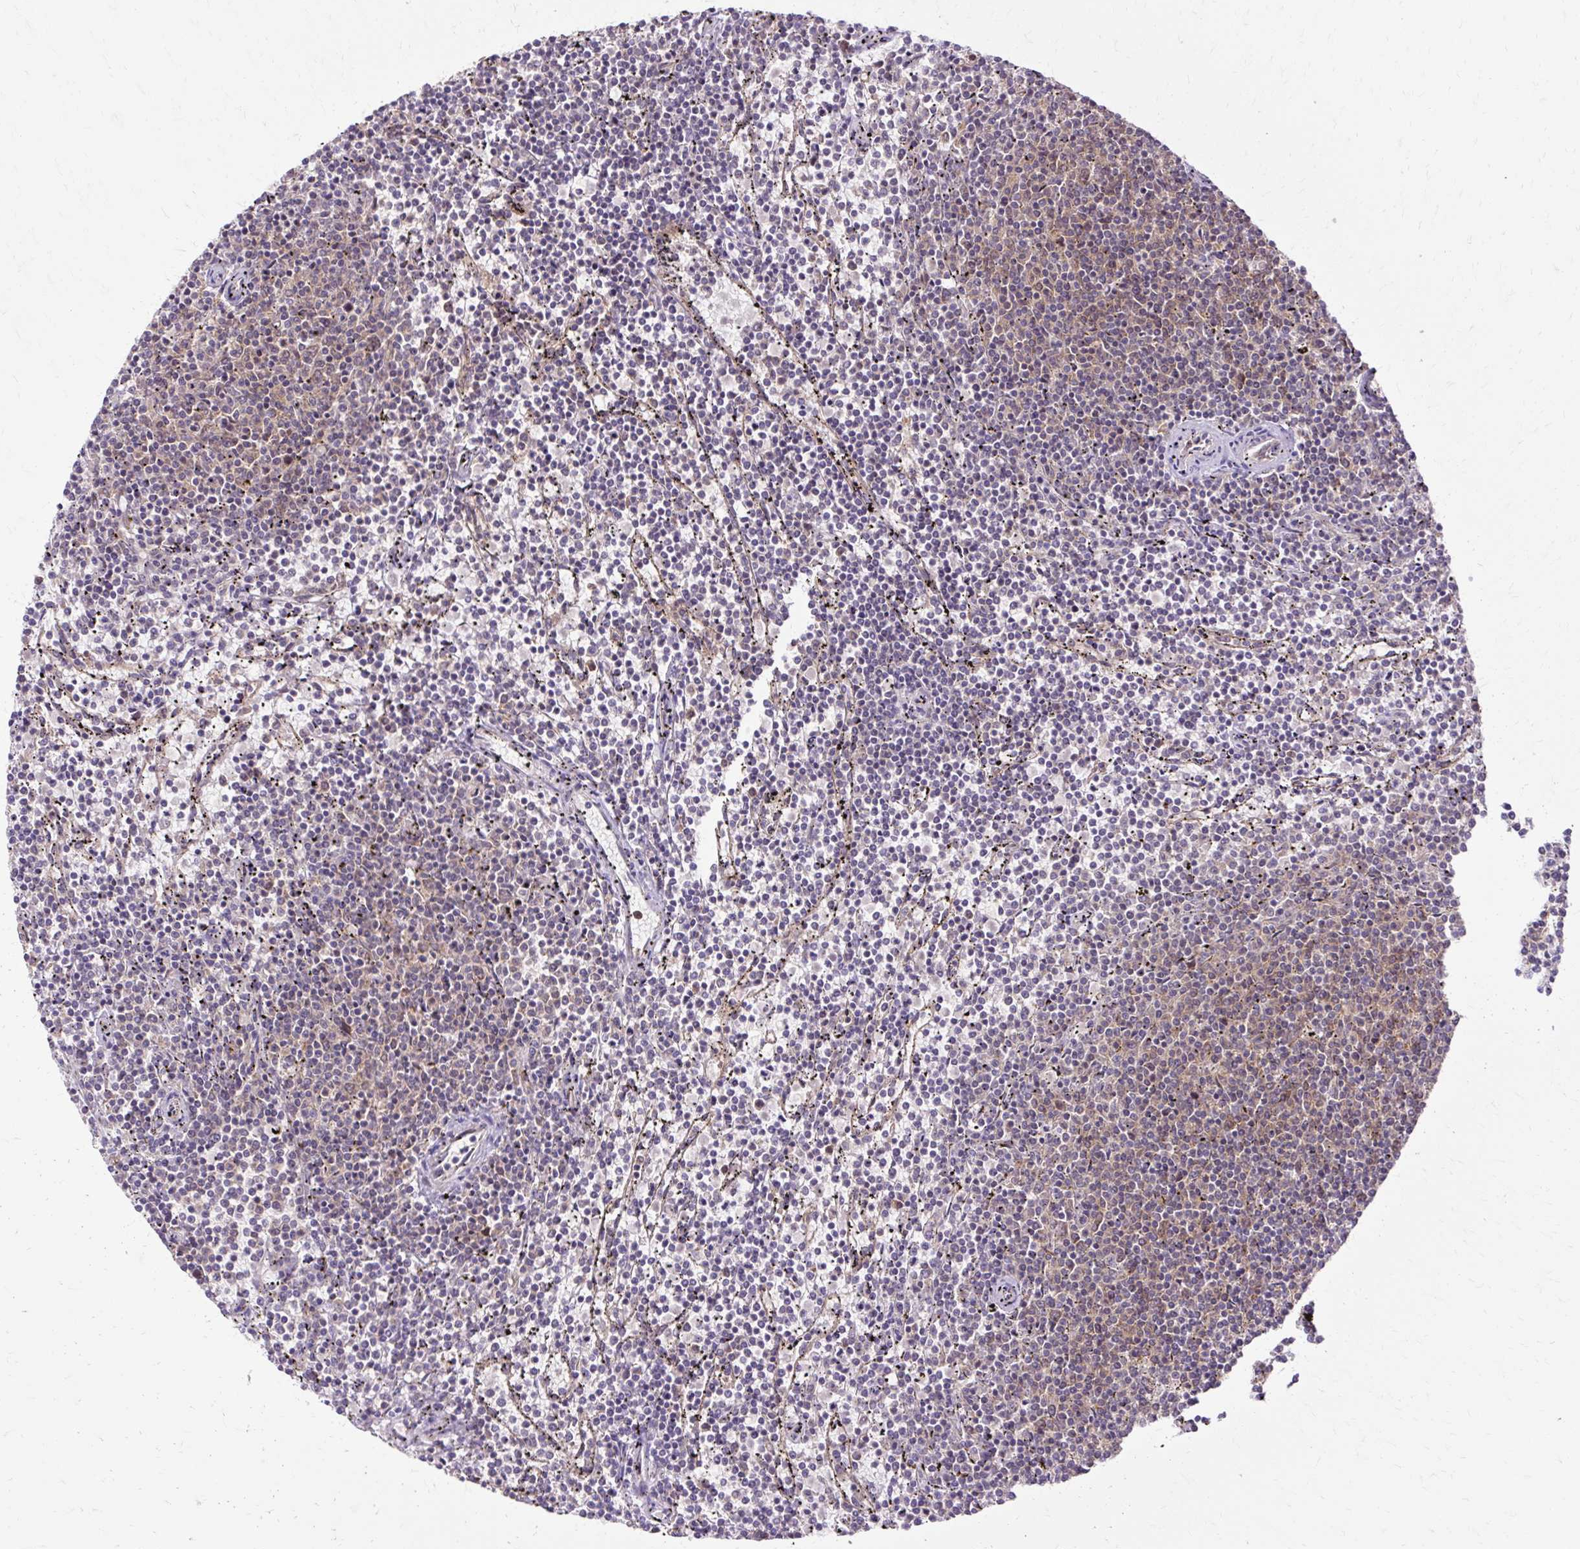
{"staining": {"intensity": "weak", "quantity": "25%-75%", "location": "cytoplasmic/membranous"}, "tissue": "lymphoma", "cell_type": "Tumor cells", "image_type": "cancer", "snomed": [{"axis": "morphology", "description": "Malignant lymphoma, non-Hodgkin's type, Low grade"}, {"axis": "topography", "description": "Spleen"}], "caption": "About 25%-75% of tumor cells in human low-grade malignant lymphoma, non-Hodgkin's type show weak cytoplasmic/membranous protein staining as visualized by brown immunohistochemical staining.", "gene": "MZT2B", "patient": {"sex": "female", "age": 50}}